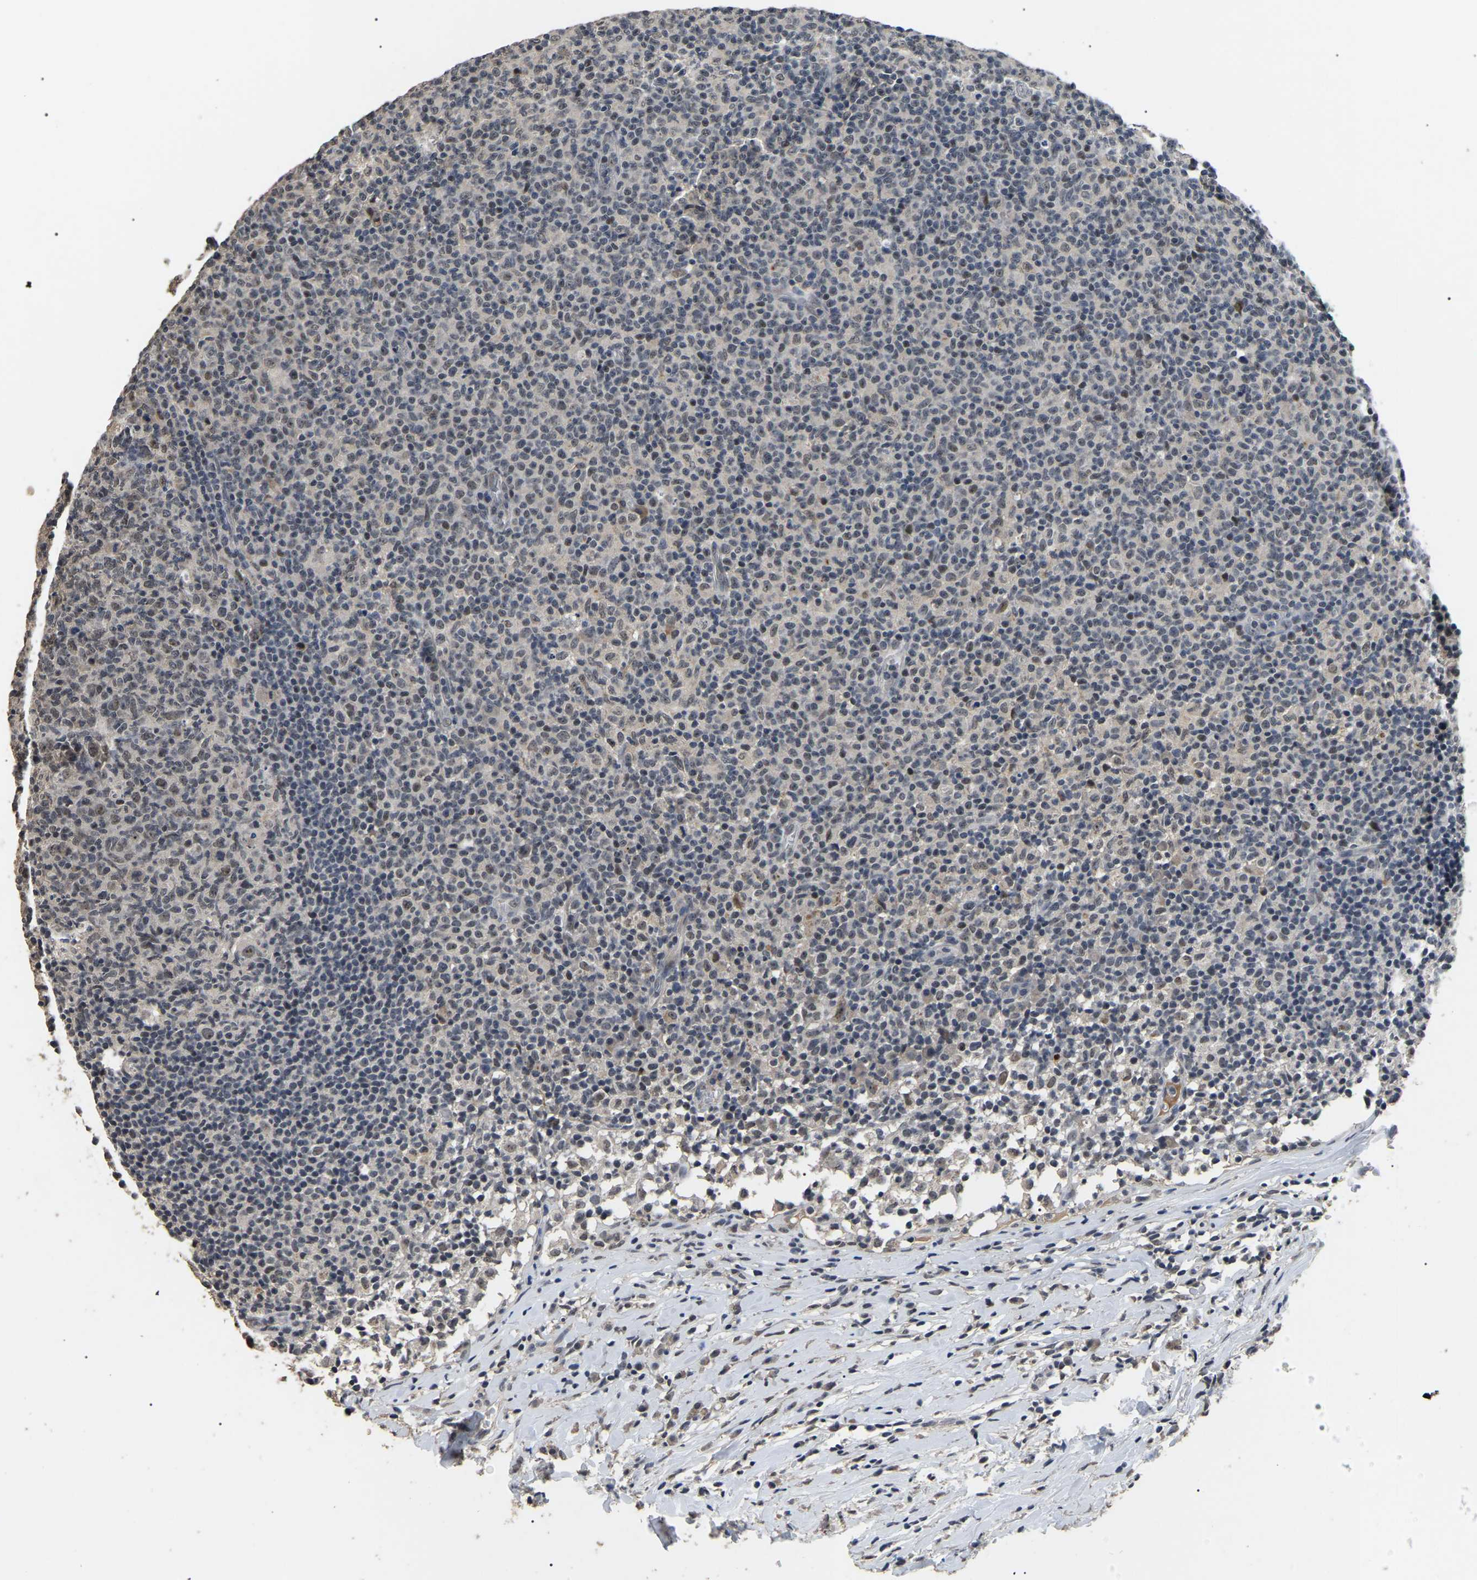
{"staining": {"intensity": "weak", "quantity": "<25%", "location": "nuclear"}, "tissue": "lymph node", "cell_type": "Germinal center cells", "image_type": "normal", "snomed": [{"axis": "morphology", "description": "Normal tissue, NOS"}, {"axis": "morphology", "description": "Inflammation, NOS"}, {"axis": "topography", "description": "Lymph node"}], "caption": "This is a photomicrograph of IHC staining of normal lymph node, which shows no positivity in germinal center cells. (DAB (3,3'-diaminobenzidine) immunohistochemistry (IHC) visualized using brightfield microscopy, high magnification).", "gene": "PPM1E", "patient": {"sex": "male", "age": 55}}